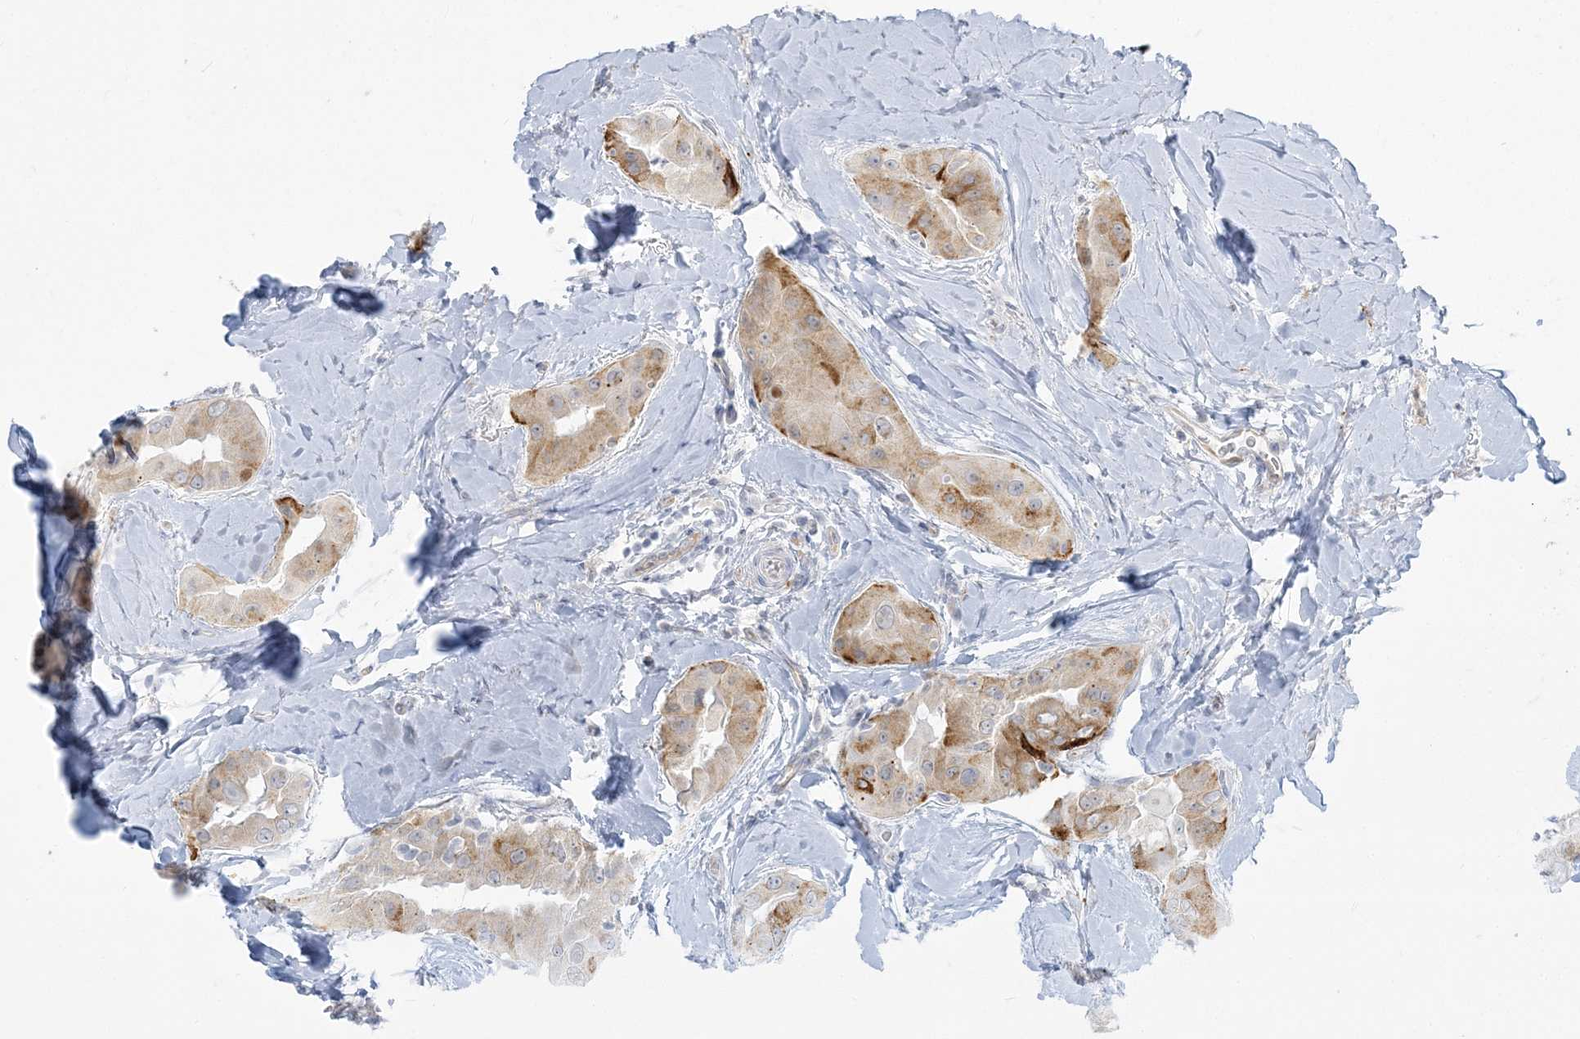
{"staining": {"intensity": "moderate", "quantity": "<25%", "location": "cytoplasmic/membranous"}, "tissue": "thyroid cancer", "cell_type": "Tumor cells", "image_type": "cancer", "snomed": [{"axis": "morphology", "description": "Papillary adenocarcinoma, NOS"}, {"axis": "topography", "description": "Thyroid gland"}], "caption": "Protein expression analysis of human thyroid papillary adenocarcinoma reveals moderate cytoplasmic/membranous positivity in about <25% of tumor cells. Ihc stains the protein in brown and the nuclei are stained blue.", "gene": "ZC3H6", "patient": {"sex": "male", "age": 33}}